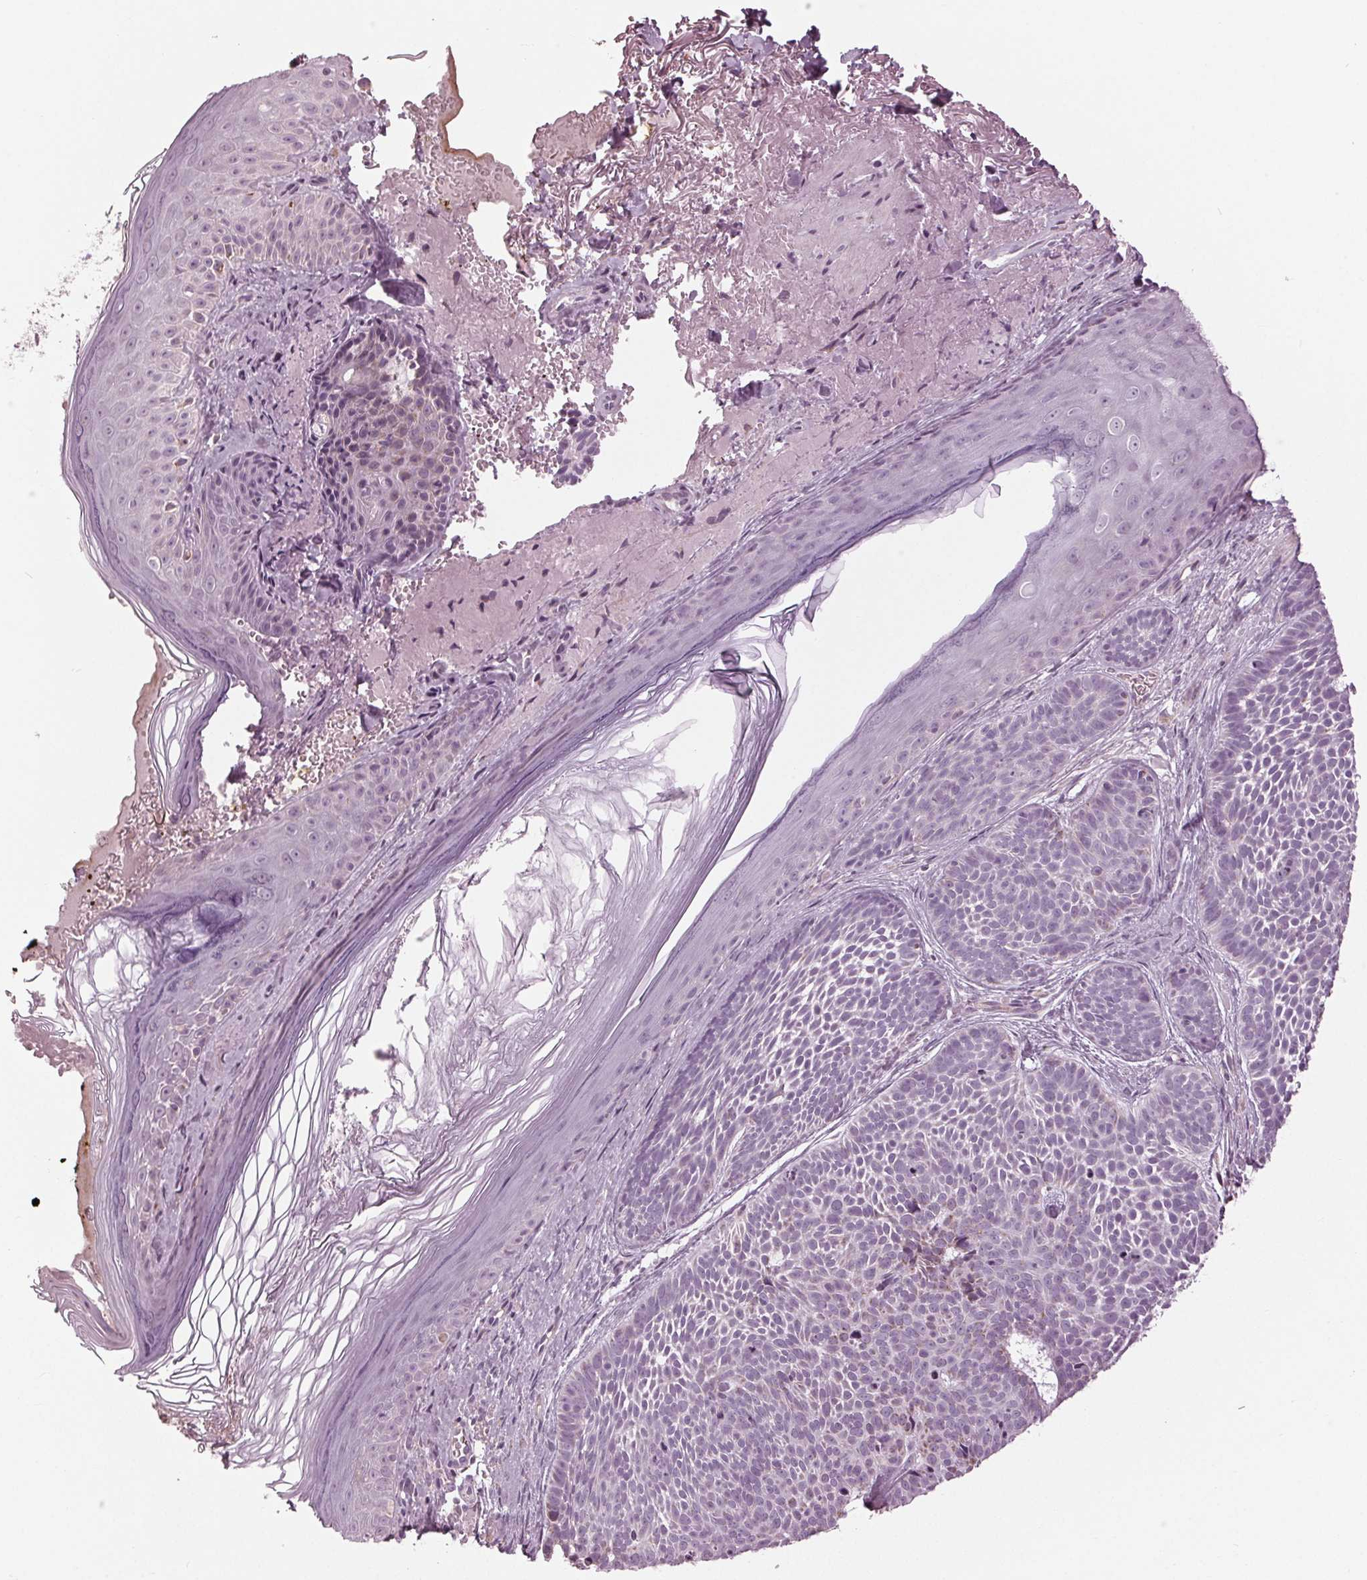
{"staining": {"intensity": "negative", "quantity": "none", "location": "none"}, "tissue": "skin cancer", "cell_type": "Tumor cells", "image_type": "cancer", "snomed": [{"axis": "morphology", "description": "Basal cell carcinoma"}, {"axis": "topography", "description": "Skin"}], "caption": "Immunohistochemistry of skin cancer reveals no staining in tumor cells. (DAB (3,3'-diaminobenzidine) immunohistochemistry (IHC) visualized using brightfield microscopy, high magnification).", "gene": "CLN6", "patient": {"sex": "male", "age": 81}}